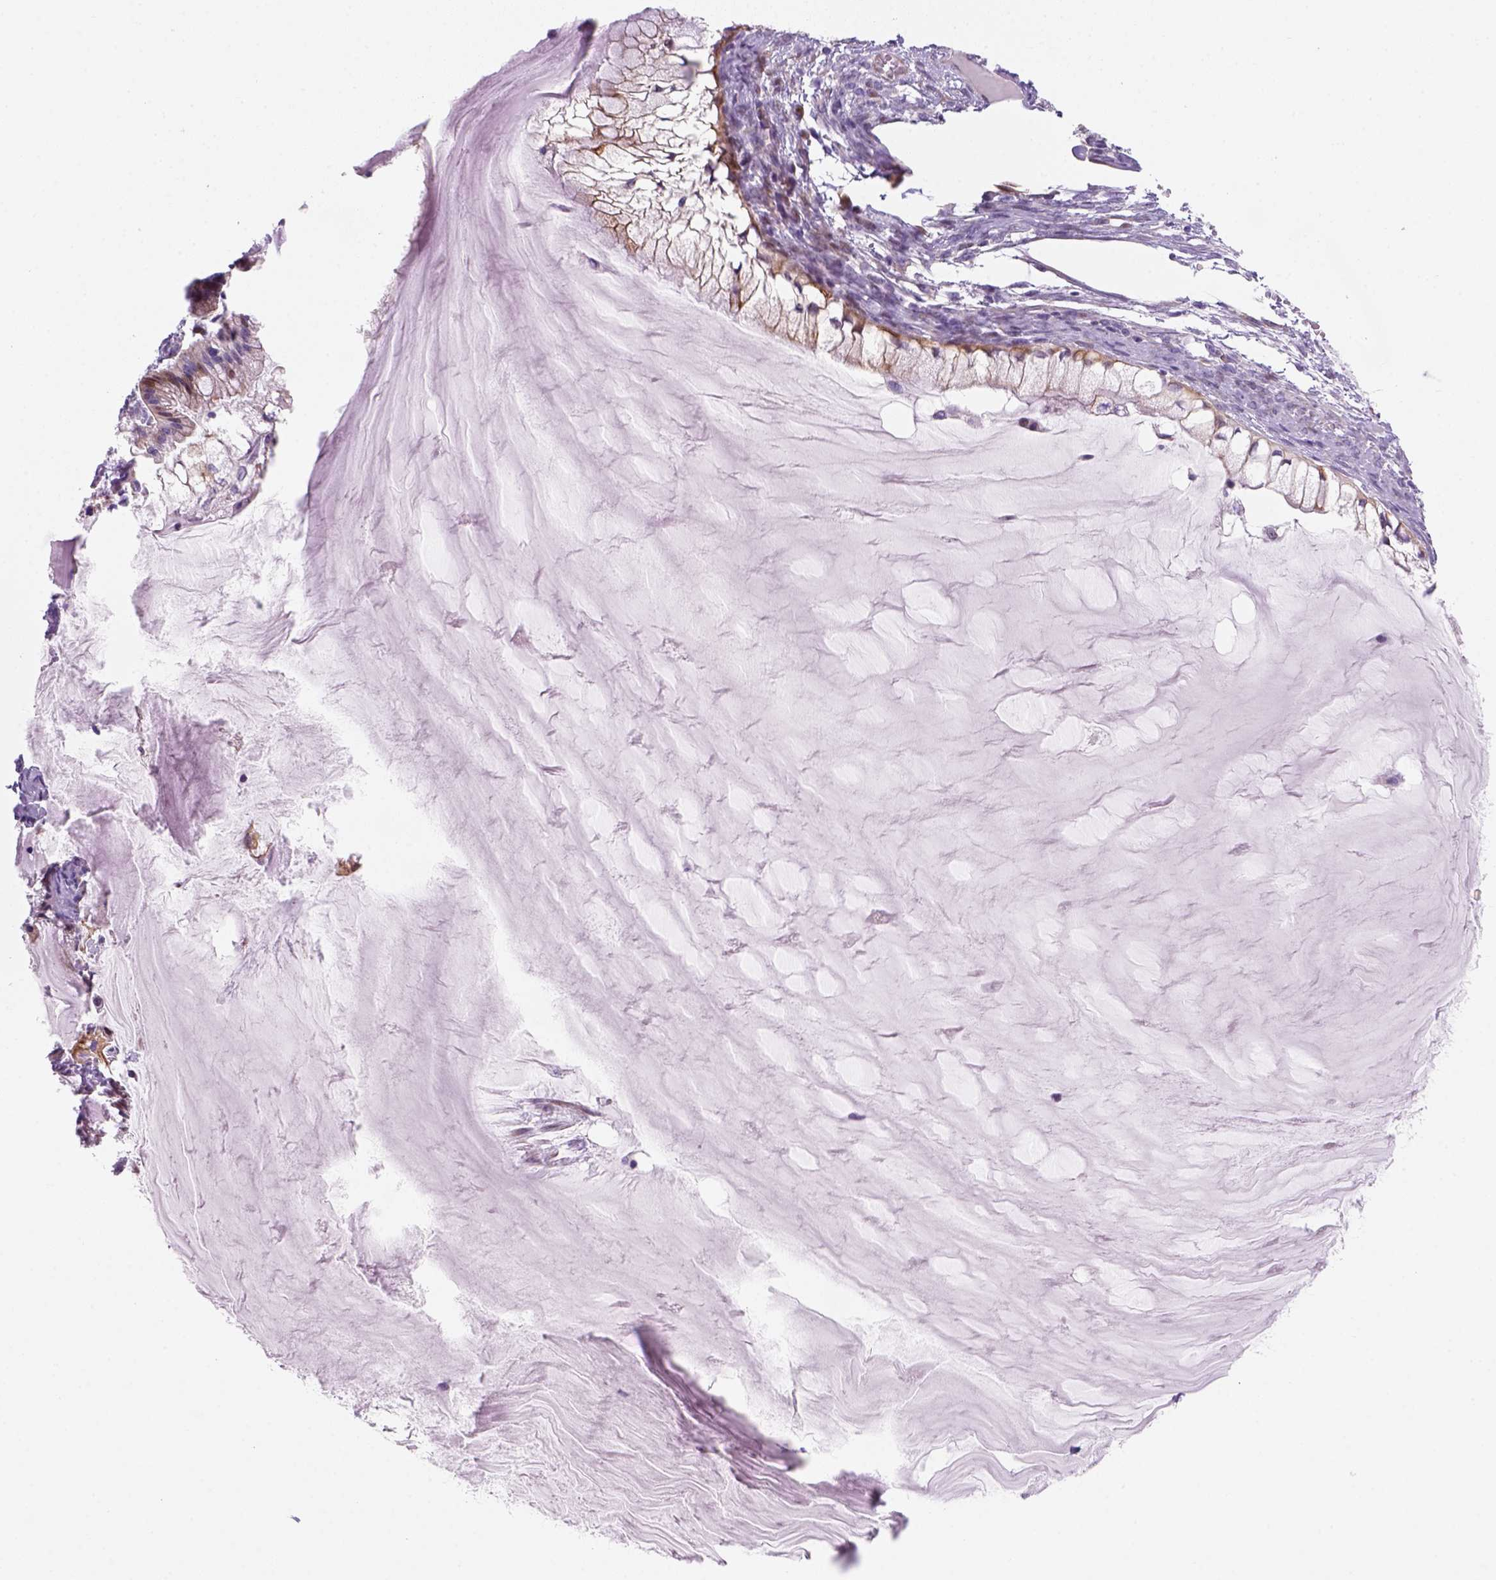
{"staining": {"intensity": "moderate", "quantity": ">75%", "location": "cytoplasmic/membranous"}, "tissue": "ovarian cancer", "cell_type": "Tumor cells", "image_type": "cancer", "snomed": [{"axis": "morphology", "description": "Cystadenocarcinoma, mucinous, NOS"}, {"axis": "topography", "description": "Ovary"}], "caption": "Immunohistochemistry (IHC) (DAB) staining of ovarian cancer (mucinous cystadenocarcinoma) reveals moderate cytoplasmic/membranous protein positivity in approximately >75% of tumor cells.", "gene": "VSTM5", "patient": {"sex": "female", "age": 57}}